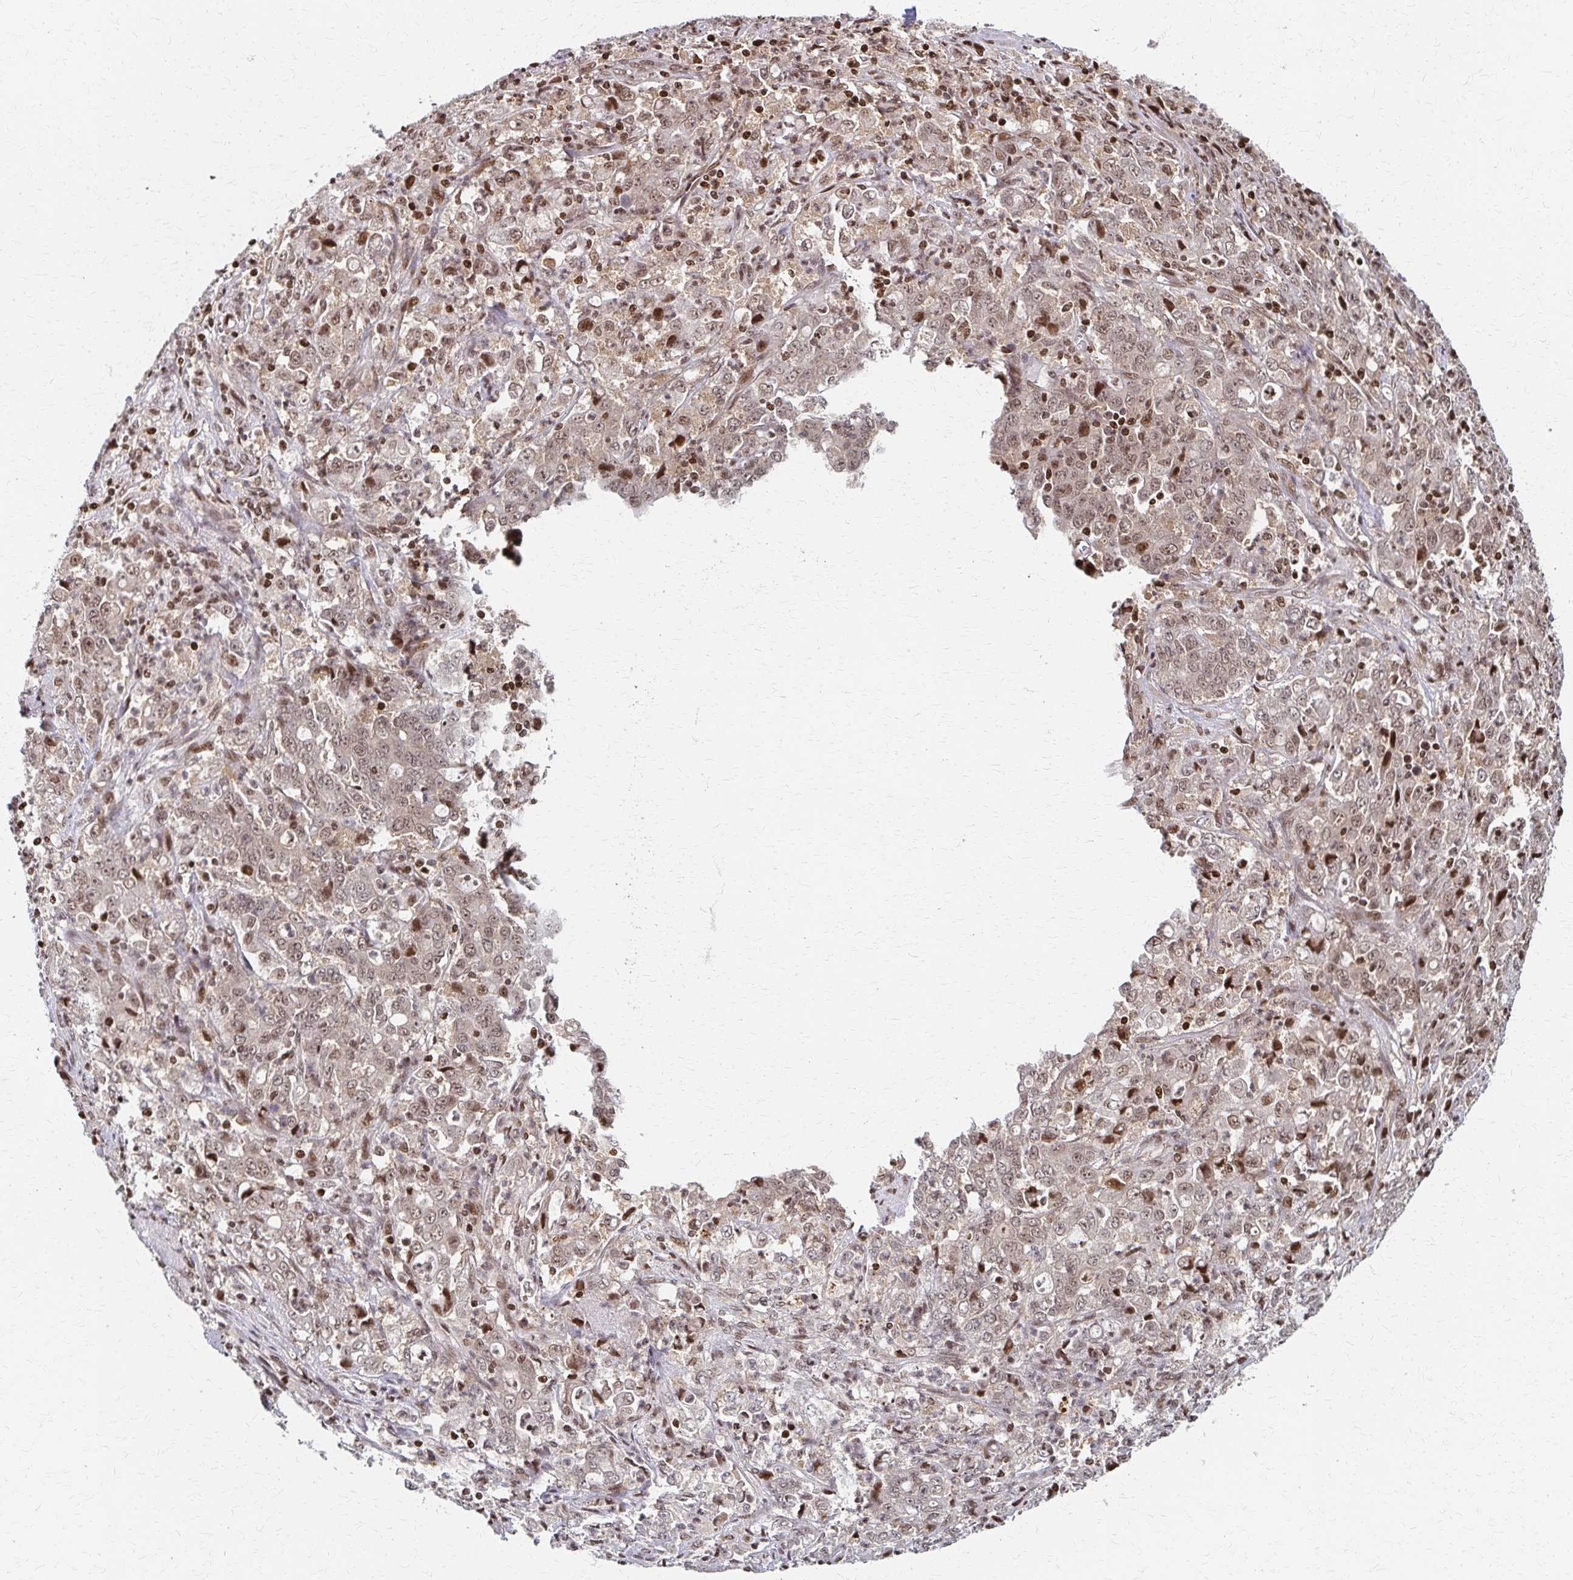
{"staining": {"intensity": "weak", "quantity": ">75%", "location": "nuclear"}, "tissue": "stomach cancer", "cell_type": "Tumor cells", "image_type": "cancer", "snomed": [{"axis": "morphology", "description": "Adenocarcinoma, NOS"}, {"axis": "topography", "description": "Stomach, lower"}], "caption": "Weak nuclear positivity is seen in about >75% of tumor cells in stomach adenocarcinoma.", "gene": "PSMD7", "patient": {"sex": "female", "age": 71}}